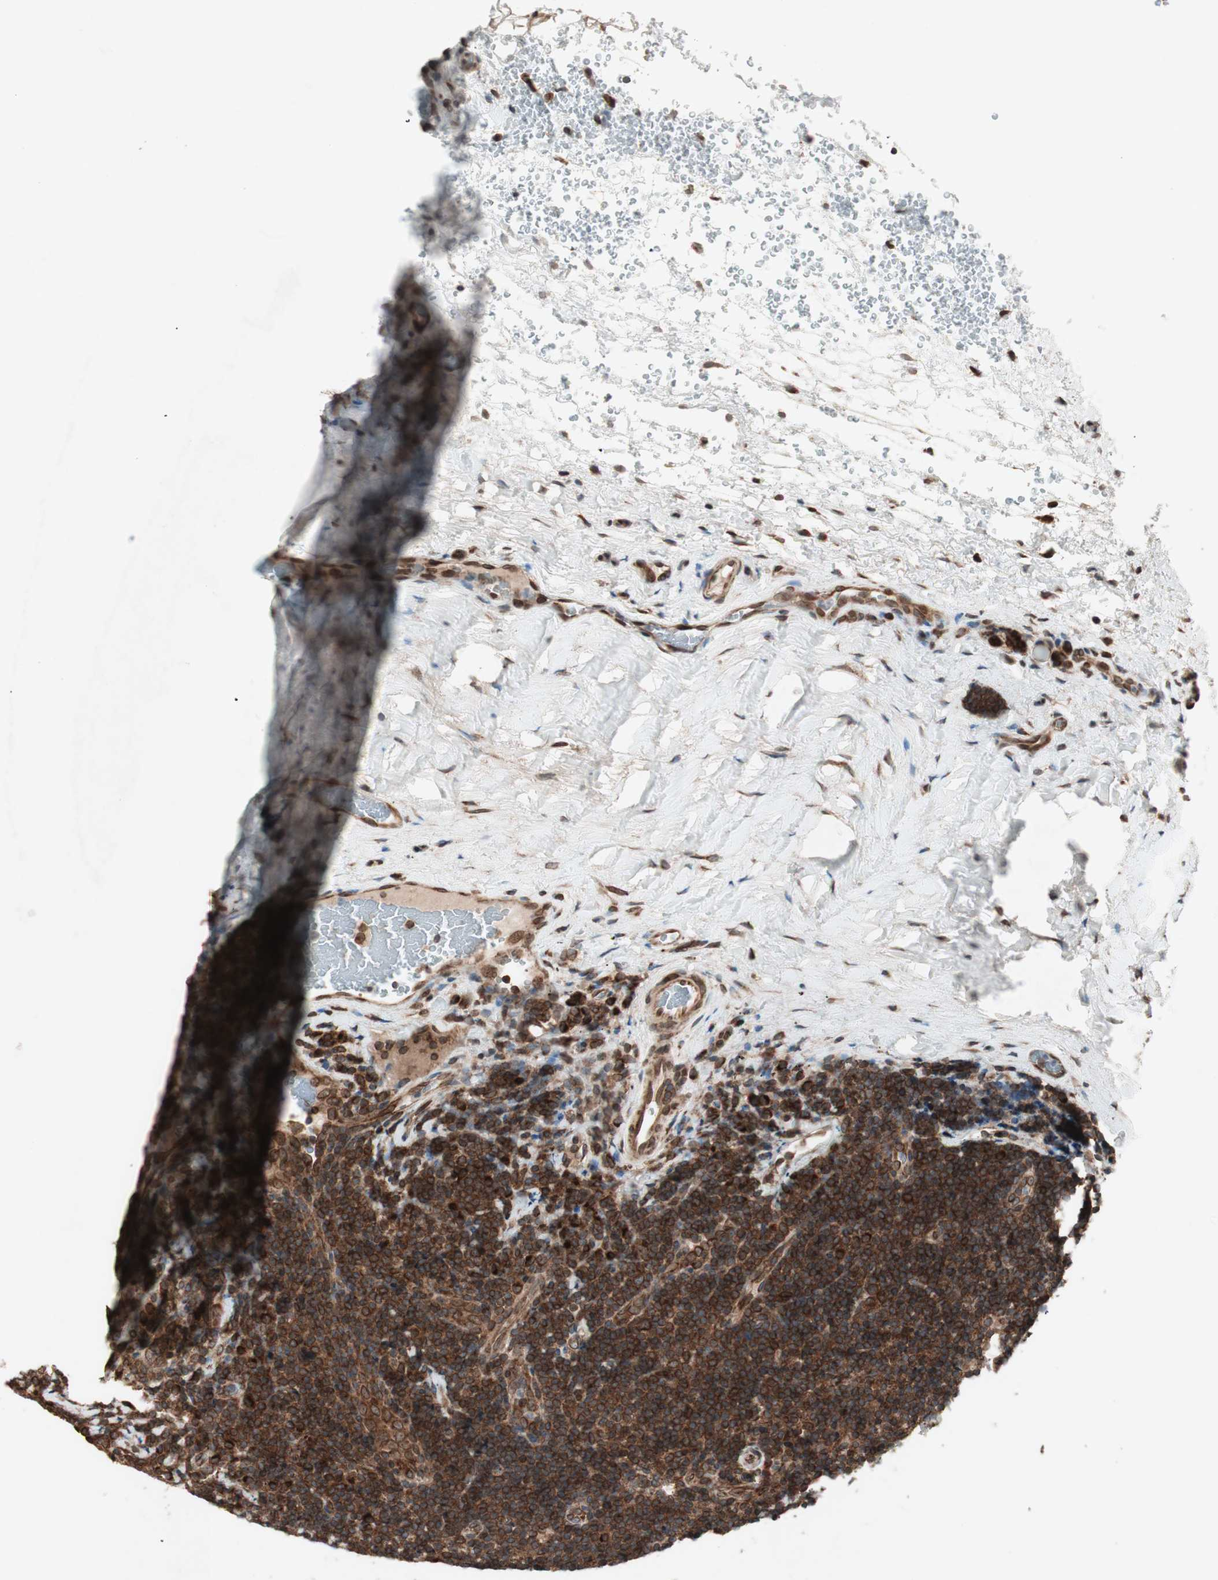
{"staining": {"intensity": "strong", "quantity": ">75%", "location": "cytoplasmic/membranous,nuclear"}, "tissue": "lymphoma", "cell_type": "Tumor cells", "image_type": "cancer", "snomed": [{"axis": "morphology", "description": "Malignant lymphoma, non-Hodgkin's type, High grade"}, {"axis": "topography", "description": "Tonsil"}], "caption": "The photomicrograph shows immunohistochemical staining of malignant lymphoma, non-Hodgkin's type (high-grade). There is strong cytoplasmic/membranous and nuclear positivity is seen in about >75% of tumor cells.", "gene": "NUP62", "patient": {"sex": "female", "age": 36}}